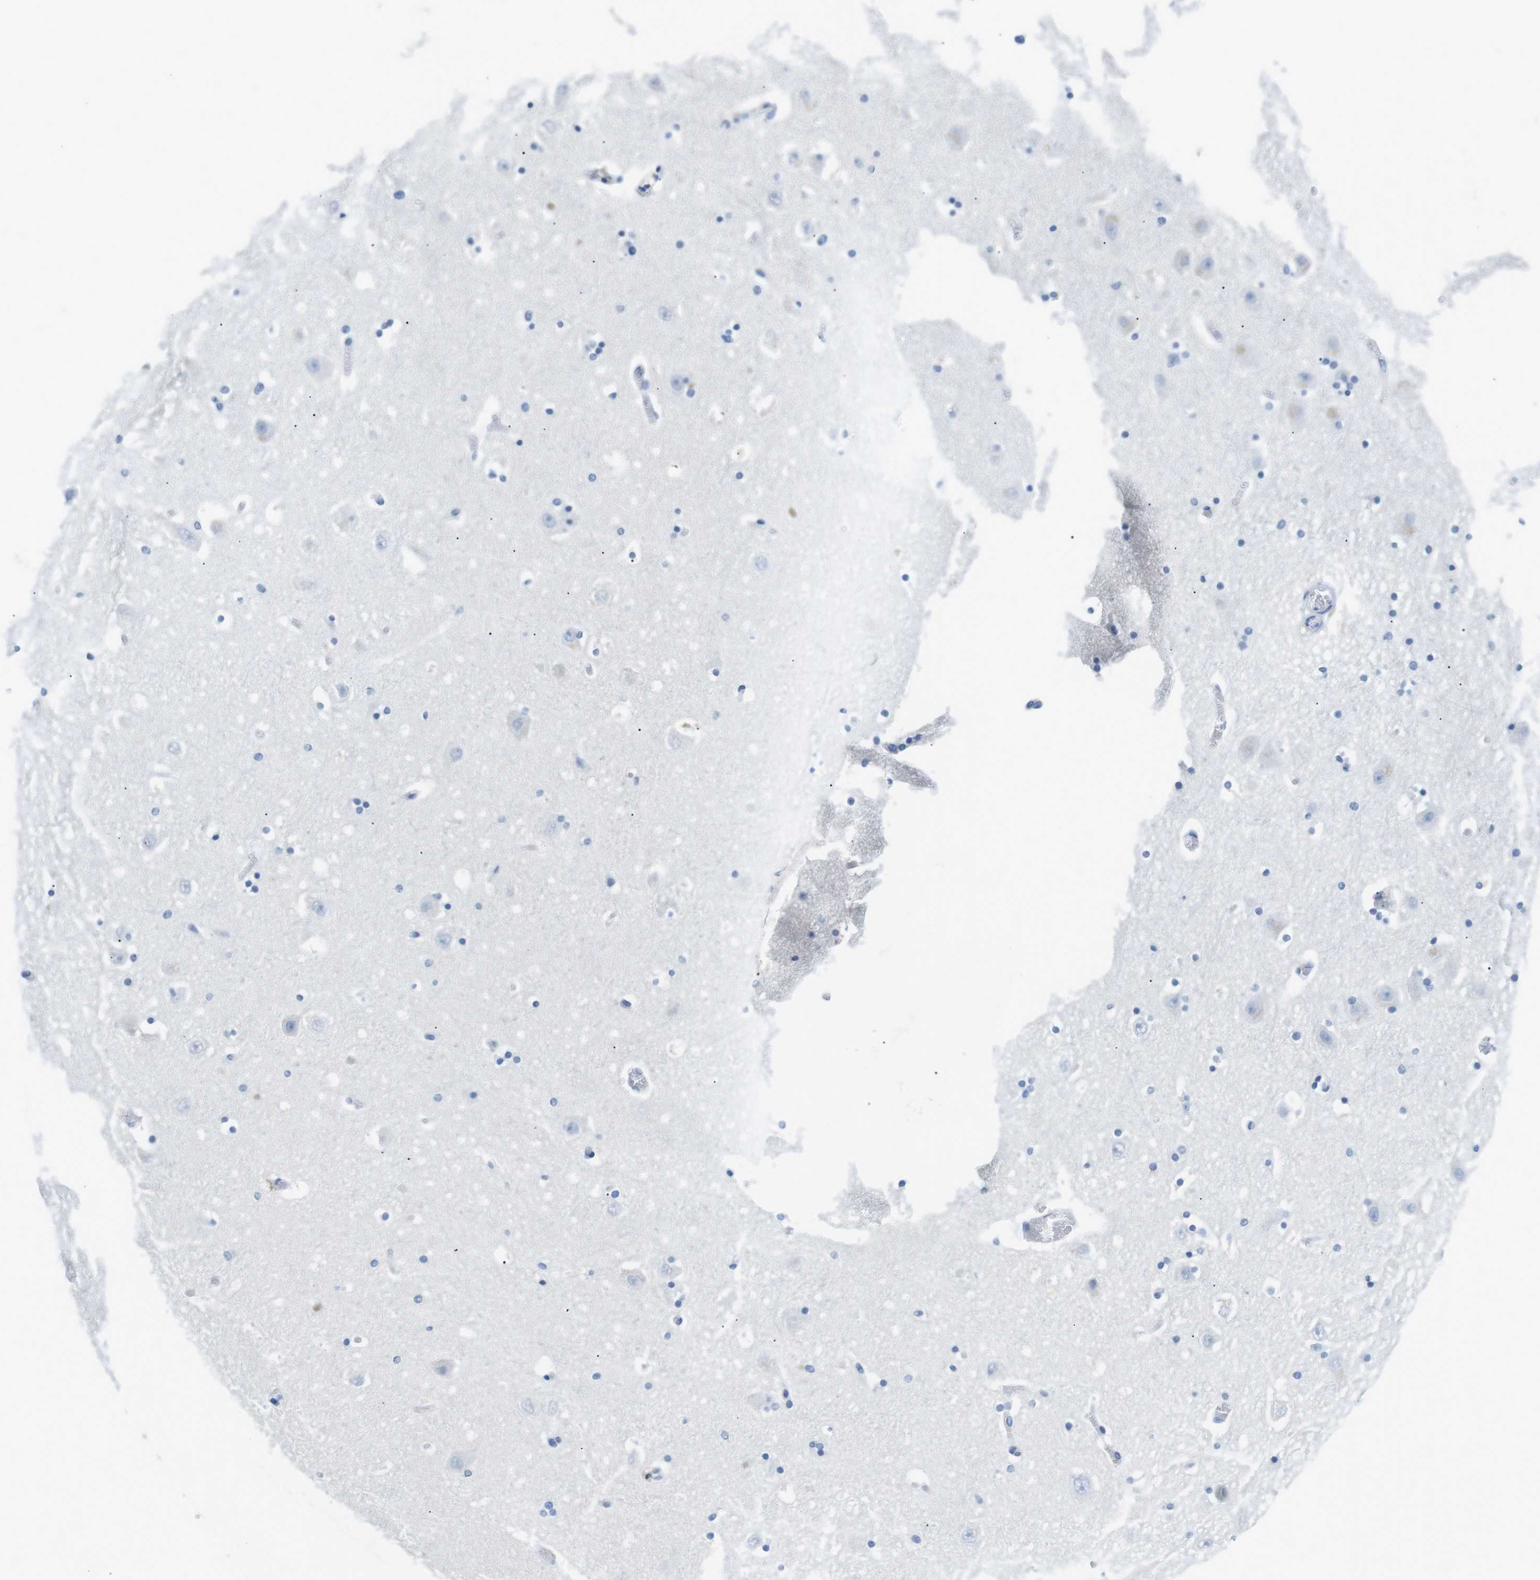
{"staining": {"intensity": "negative", "quantity": "none", "location": "none"}, "tissue": "hippocampus", "cell_type": "Glial cells", "image_type": "normal", "snomed": [{"axis": "morphology", "description": "Normal tissue, NOS"}, {"axis": "topography", "description": "Hippocampus"}], "caption": "This image is of normal hippocampus stained with IHC to label a protein in brown with the nuclei are counter-stained blue. There is no expression in glial cells.", "gene": "TNFRSF4", "patient": {"sex": "male", "age": 45}}